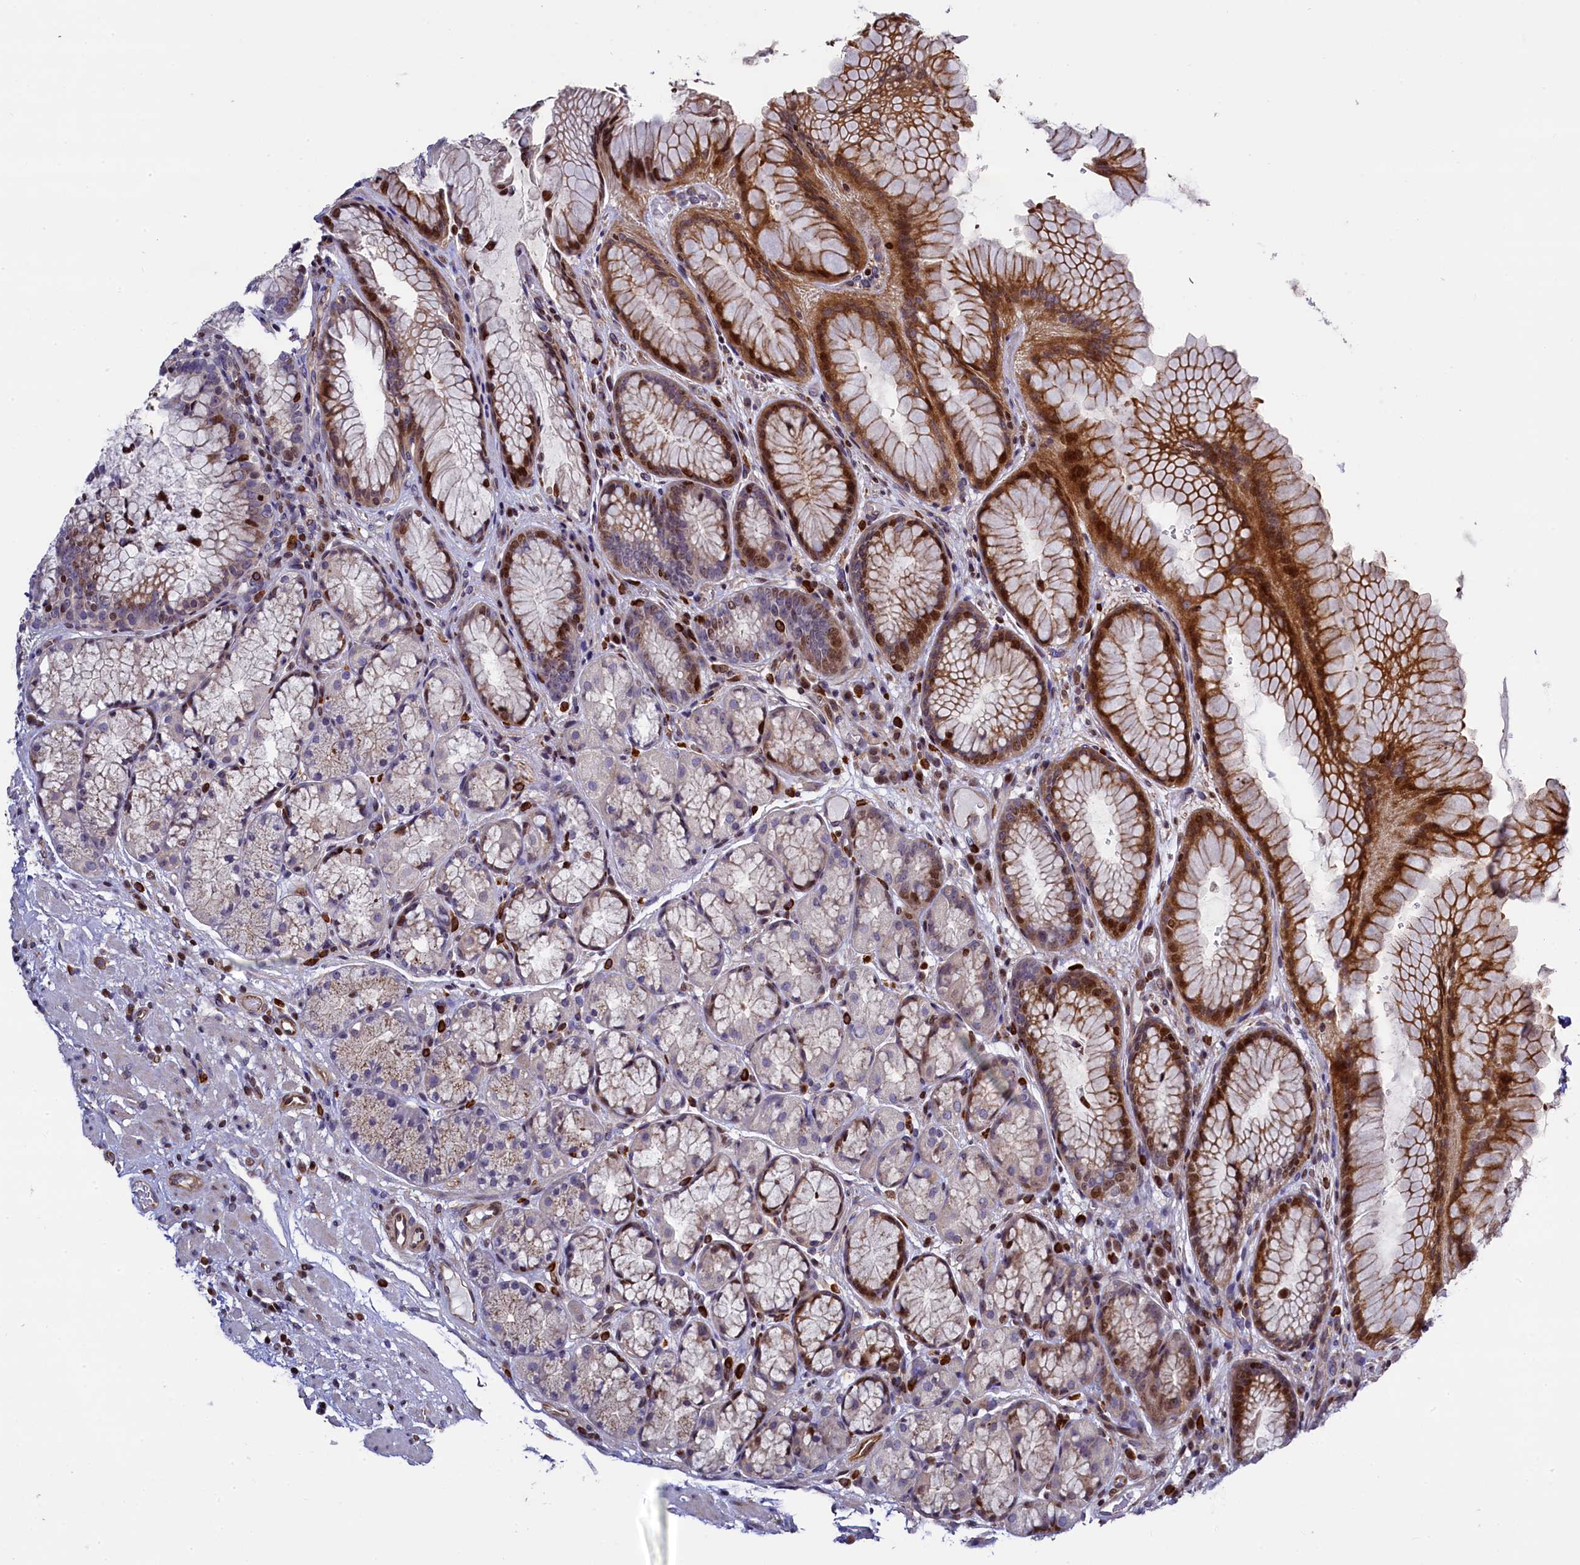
{"staining": {"intensity": "moderate", "quantity": "25%-75%", "location": "cytoplasmic/membranous,nuclear"}, "tissue": "stomach", "cell_type": "Glandular cells", "image_type": "normal", "snomed": [{"axis": "morphology", "description": "Normal tissue, NOS"}, {"axis": "topography", "description": "Stomach"}], "caption": "Brown immunohistochemical staining in benign stomach exhibits moderate cytoplasmic/membranous,nuclear expression in approximately 25%-75% of glandular cells.", "gene": "TGDS", "patient": {"sex": "male", "age": 63}}